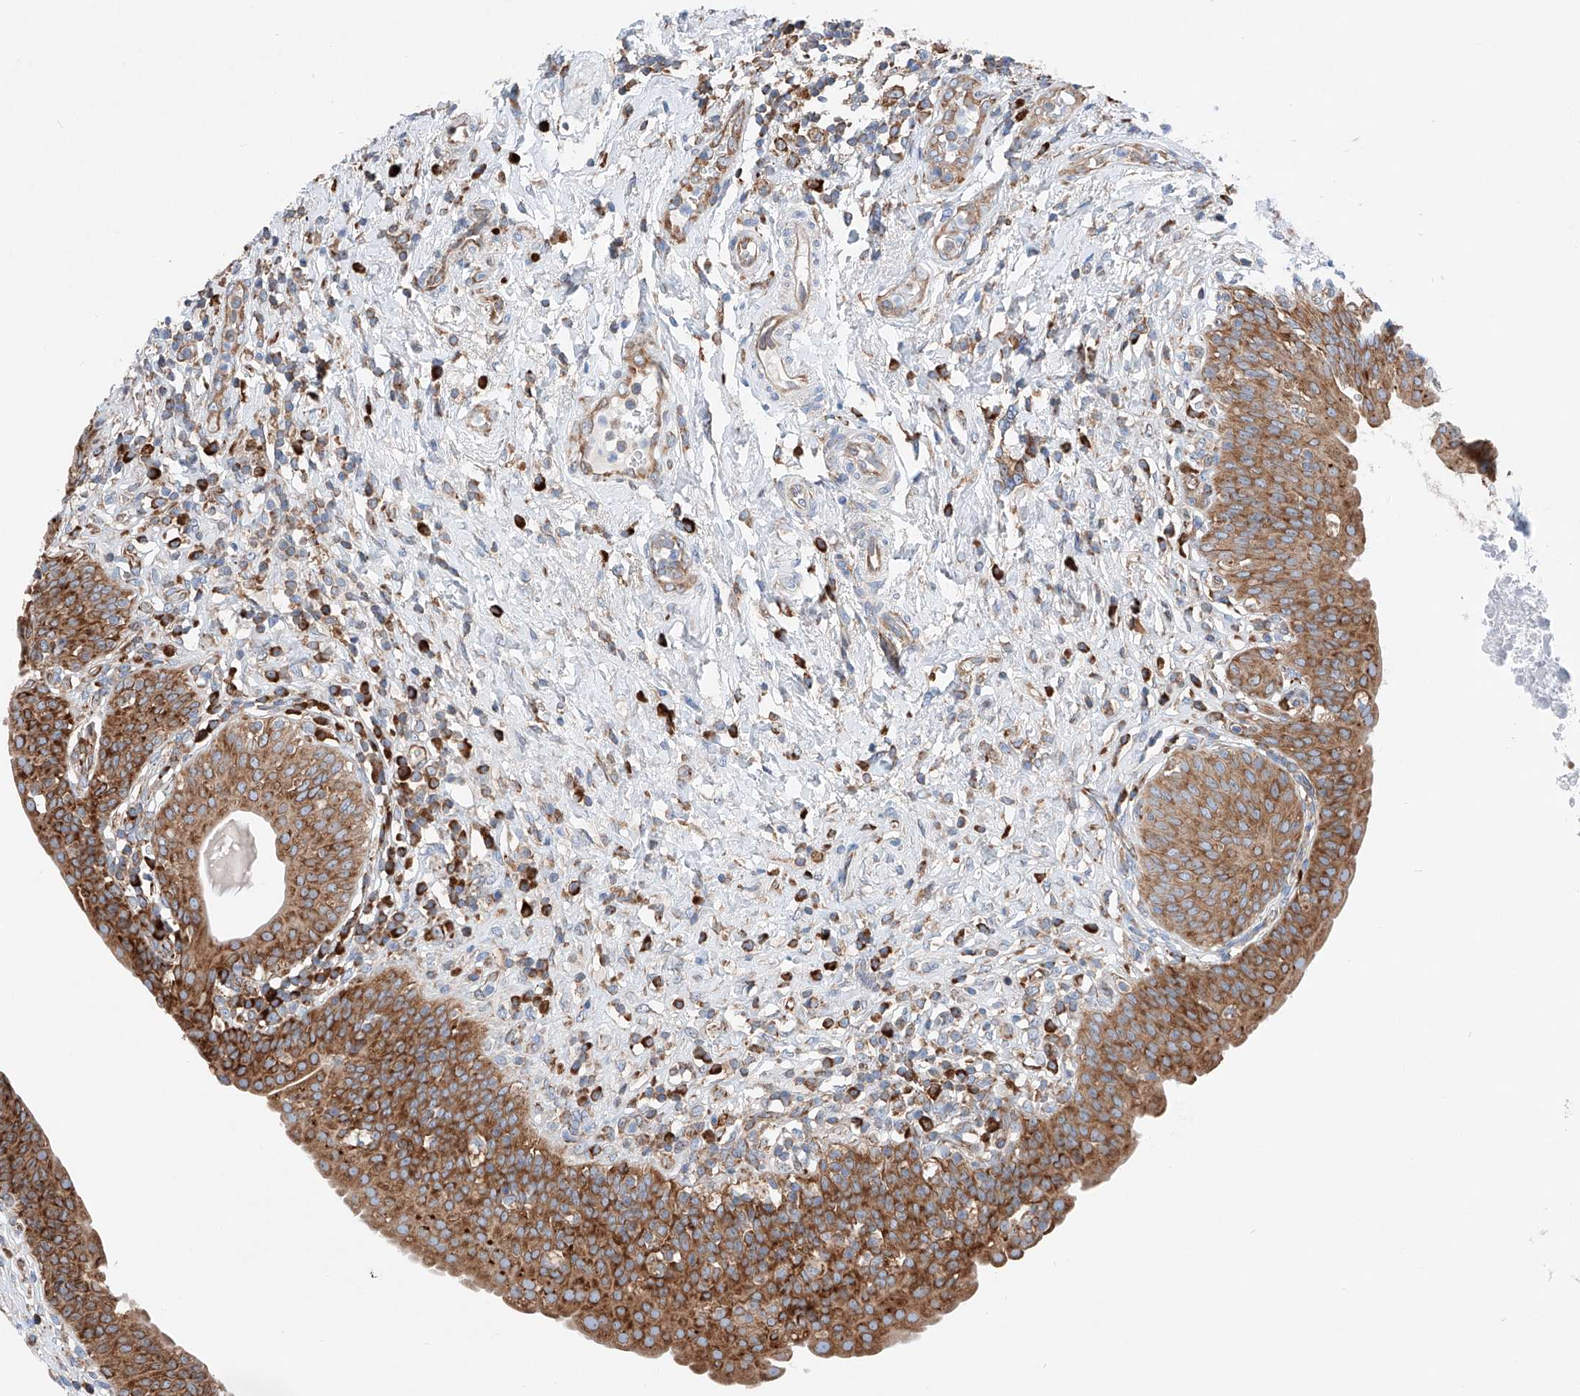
{"staining": {"intensity": "moderate", "quantity": ">75%", "location": "cytoplasmic/membranous"}, "tissue": "urinary bladder", "cell_type": "Urothelial cells", "image_type": "normal", "snomed": [{"axis": "morphology", "description": "Normal tissue, NOS"}, {"axis": "topography", "description": "Urinary bladder"}], "caption": "Immunohistochemistry (IHC) of unremarkable human urinary bladder displays medium levels of moderate cytoplasmic/membranous positivity in about >75% of urothelial cells. (brown staining indicates protein expression, while blue staining denotes nuclei).", "gene": "CRELD1", "patient": {"sex": "male", "age": 83}}